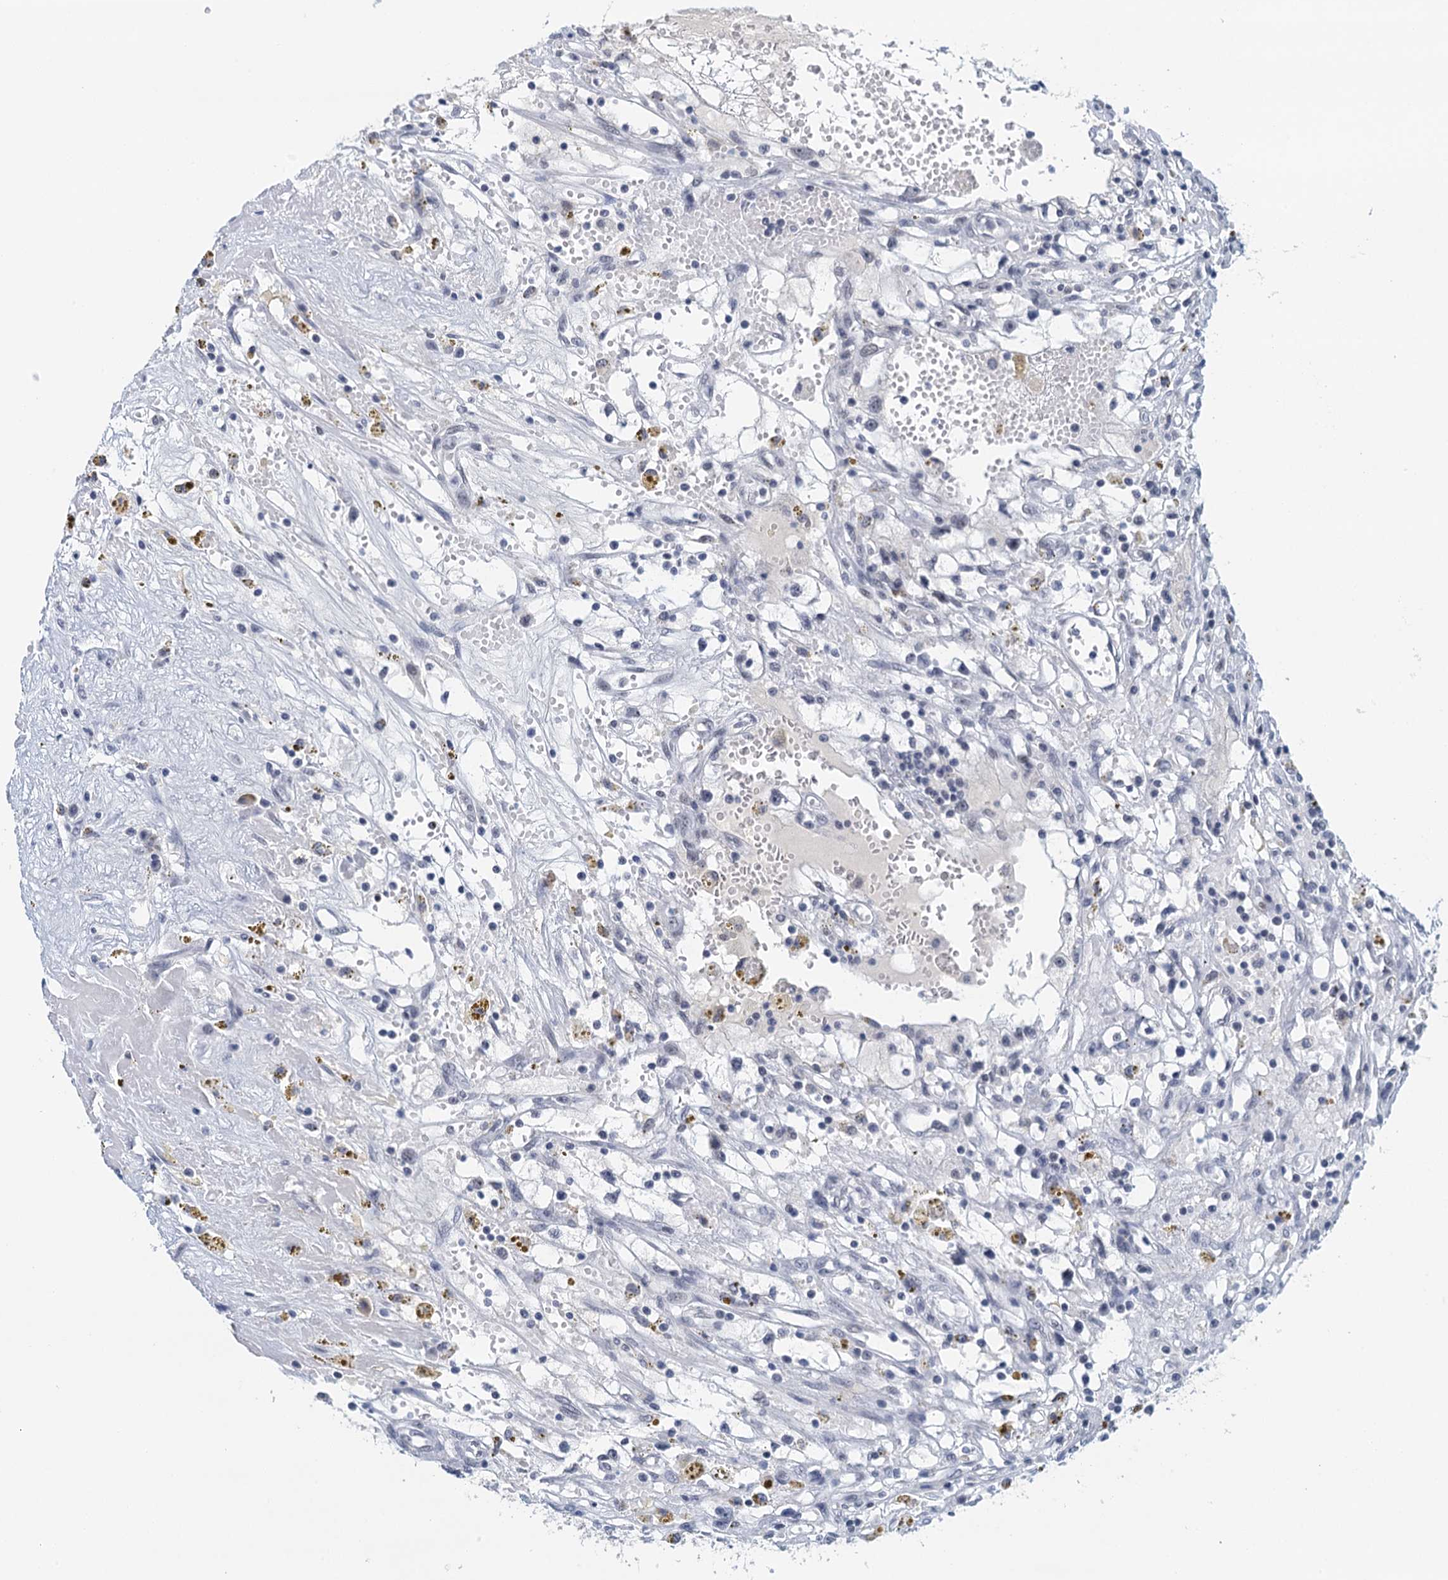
{"staining": {"intensity": "negative", "quantity": "none", "location": "none"}, "tissue": "renal cancer", "cell_type": "Tumor cells", "image_type": "cancer", "snomed": [{"axis": "morphology", "description": "Adenocarcinoma, NOS"}, {"axis": "topography", "description": "Kidney"}], "caption": "Renal cancer (adenocarcinoma) was stained to show a protein in brown. There is no significant staining in tumor cells.", "gene": "EPS8L1", "patient": {"sex": "male", "age": 56}}